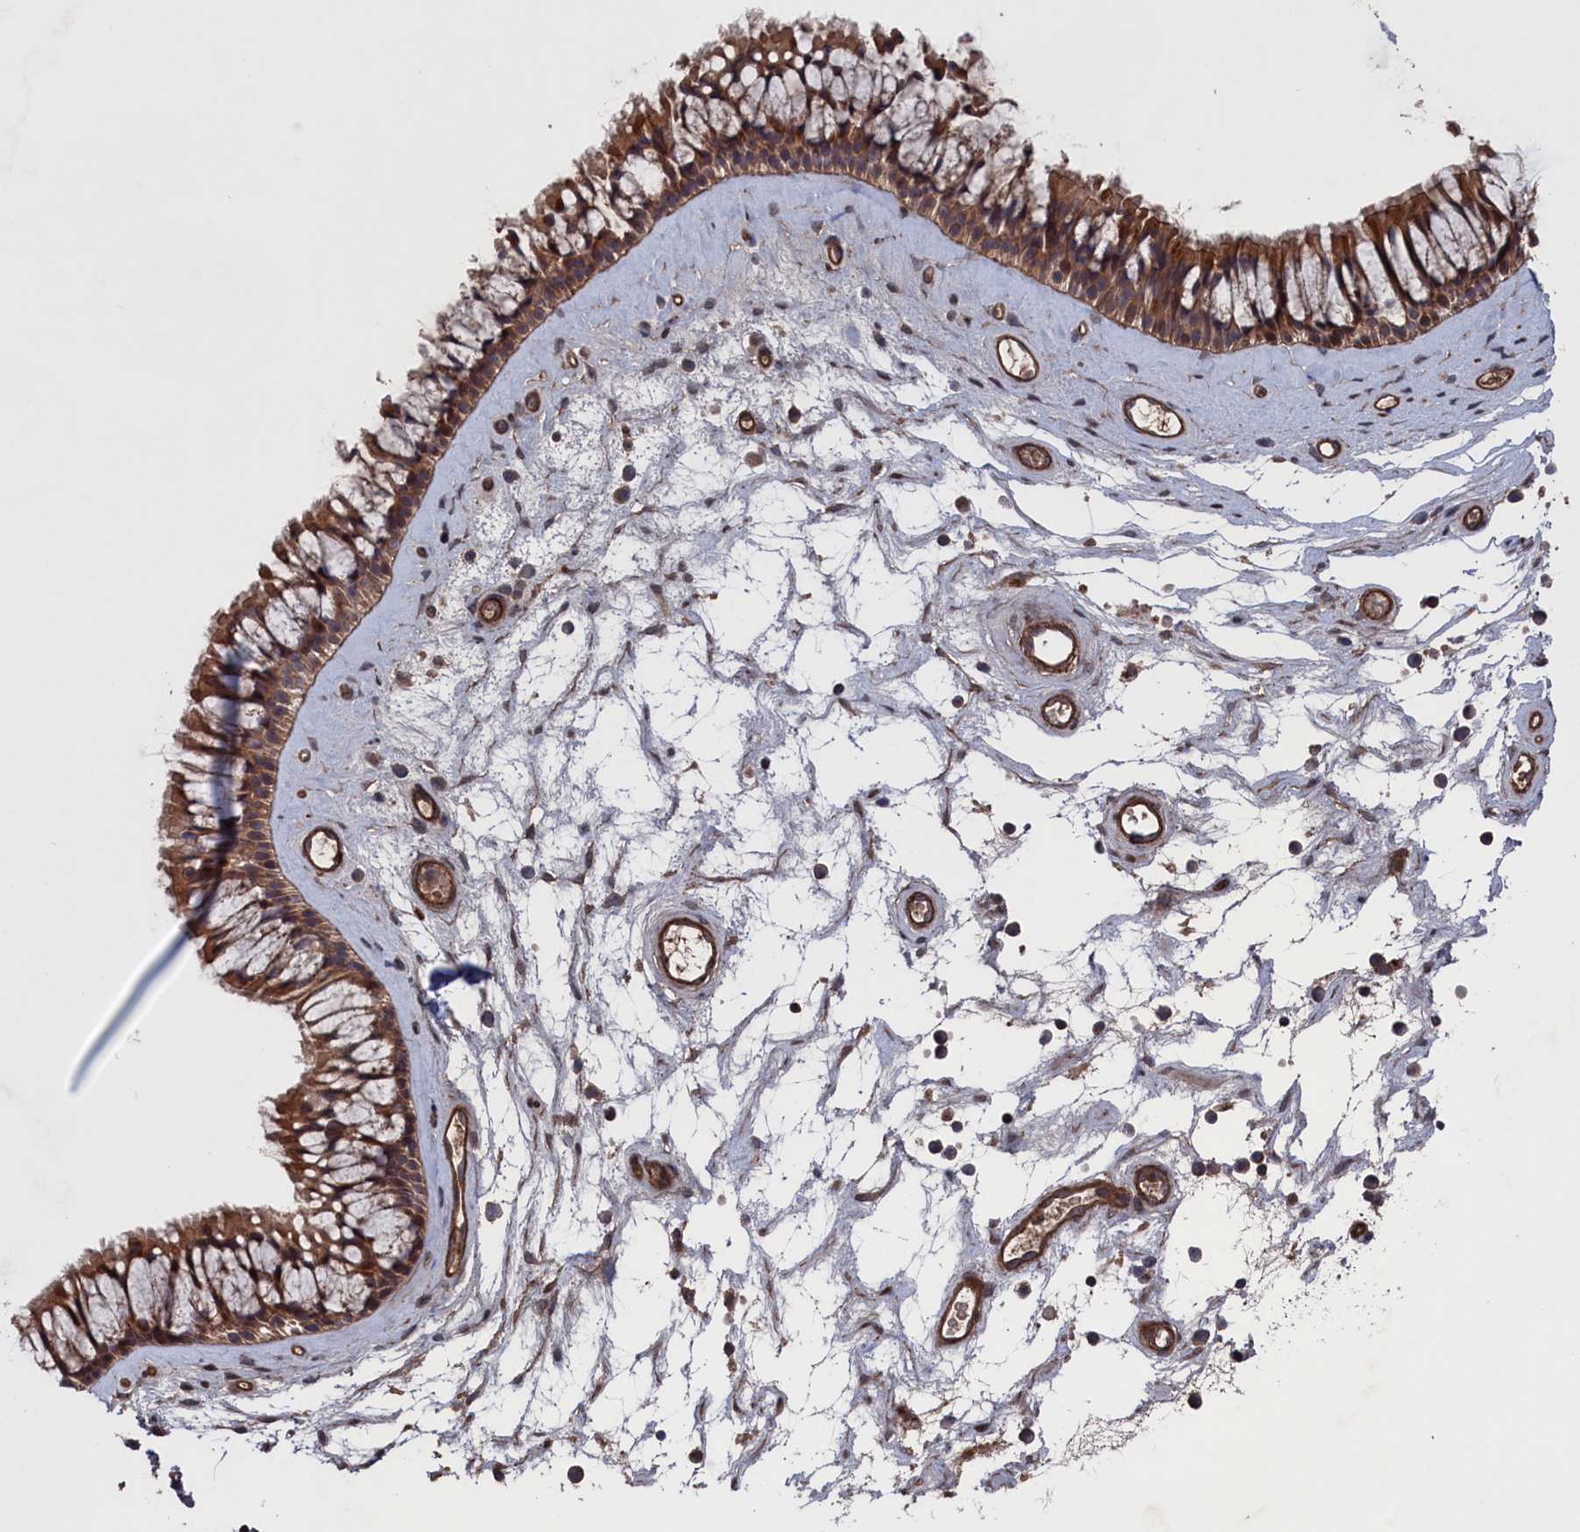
{"staining": {"intensity": "moderate", "quantity": ">75%", "location": "cytoplasmic/membranous"}, "tissue": "nasopharynx", "cell_type": "Respiratory epithelial cells", "image_type": "normal", "snomed": [{"axis": "morphology", "description": "Normal tissue, NOS"}, {"axis": "topography", "description": "Nasopharynx"}], "caption": "The histopathology image displays immunohistochemical staining of normal nasopharynx. There is moderate cytoplasmic/membranous expression is identified in approximately >75% of respiratory epithelial cells.", "gene": "PLA2G15", "patient": {"sex": "male", "age": 64}}